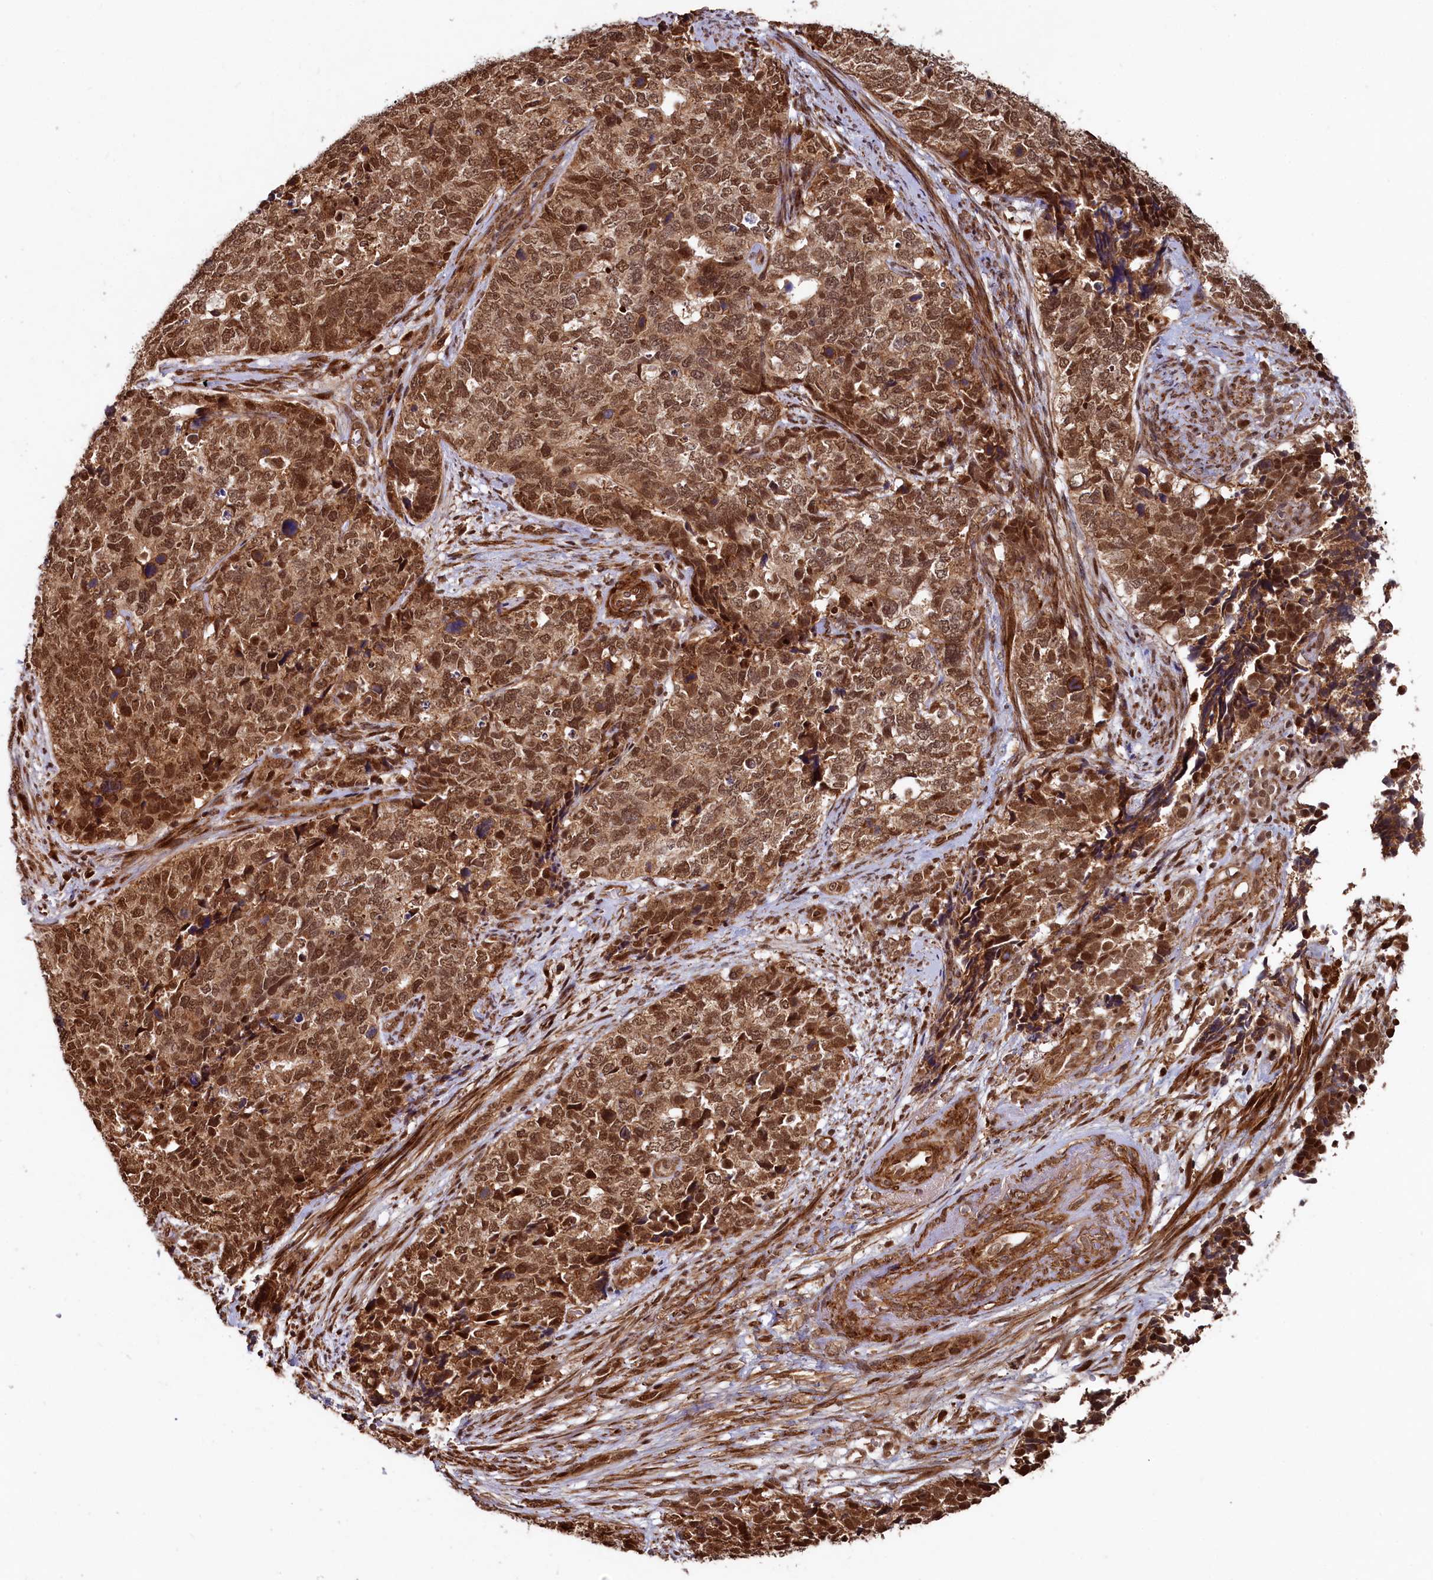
{"staining": {"intensity": "strong", "quantity": ">75%", "location": "cytoplasmic/membranous,nuclear"}, "tissue": "cervical cancer", "cell_type": "Tumor cells", "image_type": "cancer", "snomed": [{"axis": "morphology", "description": "Squamous cell carcinoma, NOS"}, {"axis": "topography", "description": "Cervix"}], "caption": "IHC of human cervical cancer displays high levels of strong cytoplasmic/membranous and nuclear expression in about >75% of tumor cells.", "gene": "TRIM23", "patient": {"sex": "female", "age": 63}}